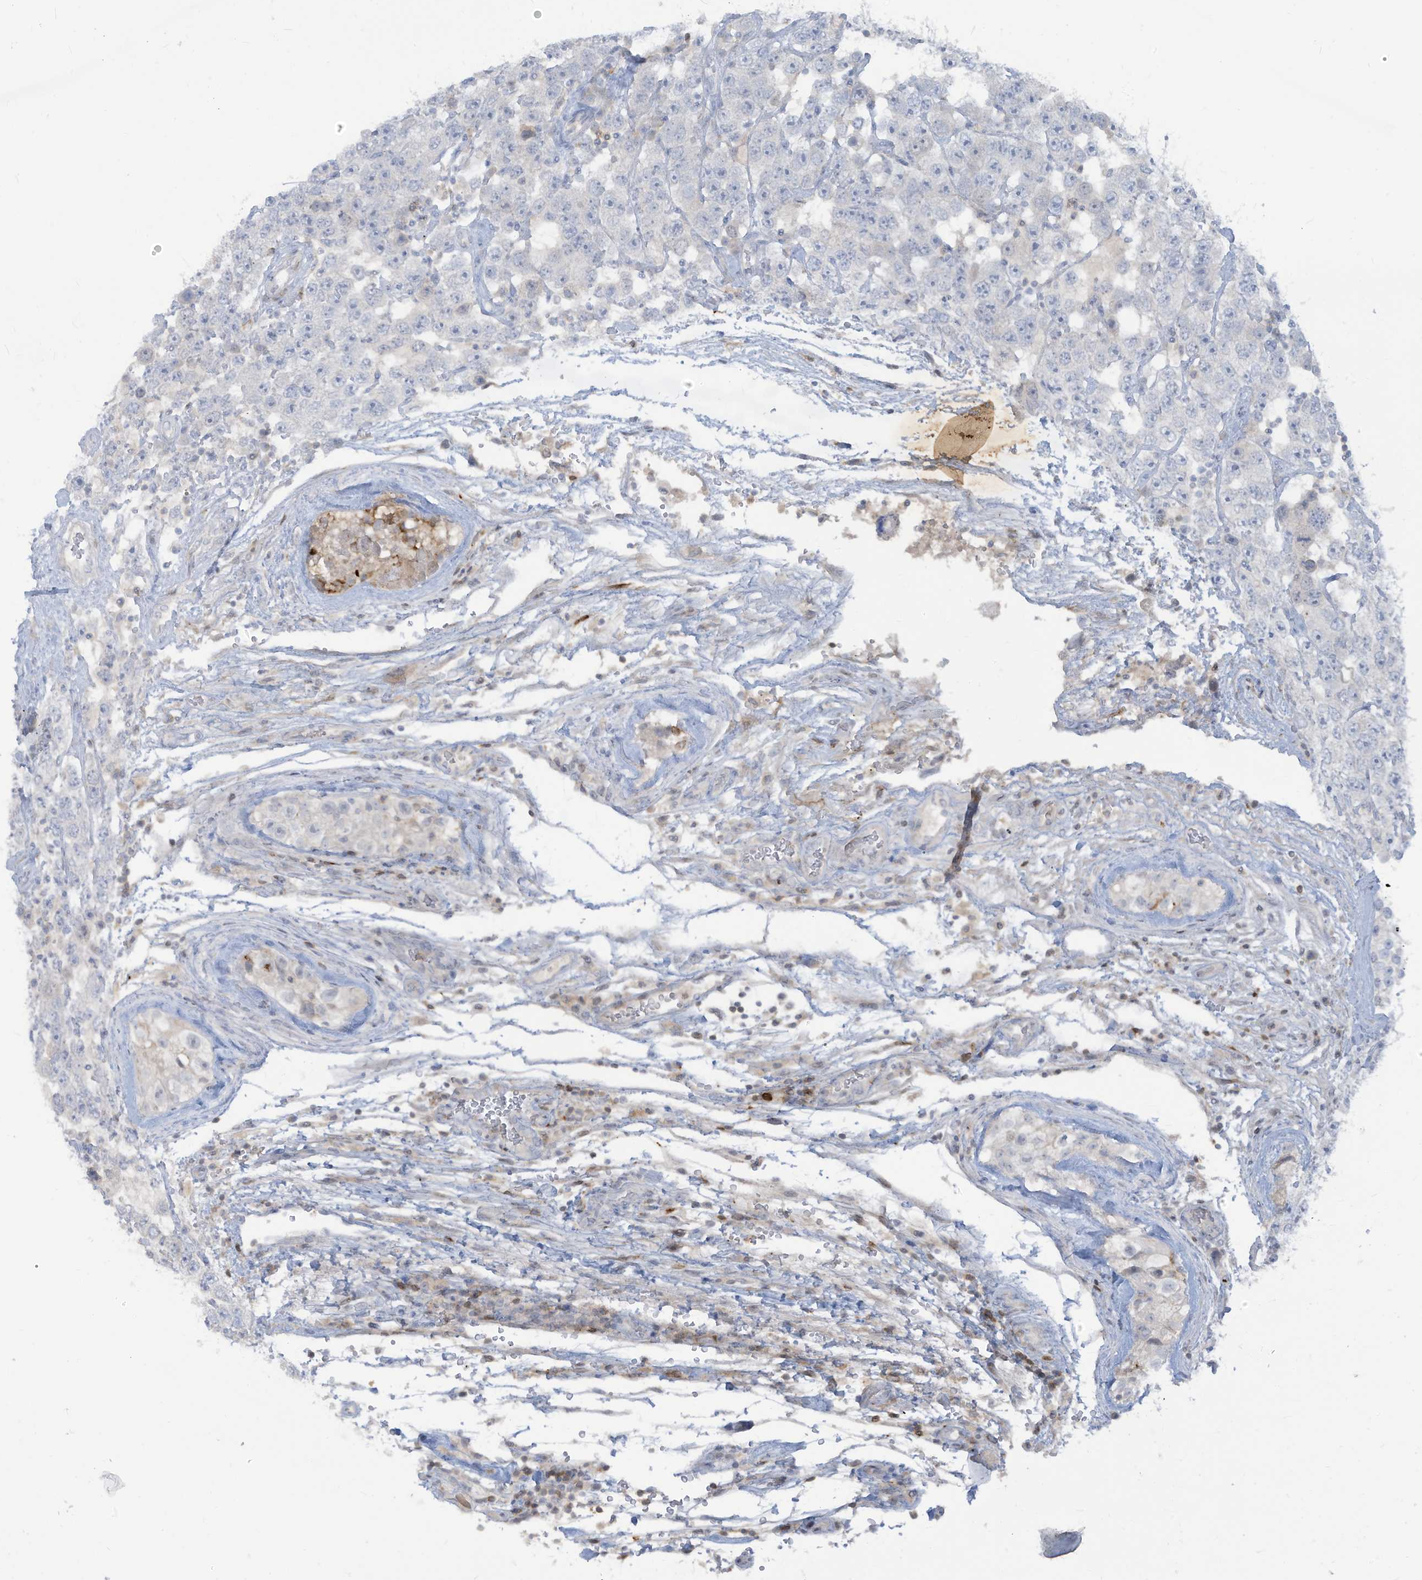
{"staining": {"intensity": "negative", "quantity": "none", "location": "none"}, "tissue": "testis cancer", "cell_type": "Tumor cells", "image_type": "cancer", "snomed": [{"axis": "morphology", "description": "Carcinoma, Embryonal, NOS"}, {"axis": "topography", "description": "Testis"}], "caption": "A high-resolution photomicrograph shows immunohistochemistry (IHC) staining of testis cancer (embryonal carcinoma), which exhibits no significant staining in tumor cells.", "gene": "NOTO", "patient": {"sex": "male", "age": 36}}